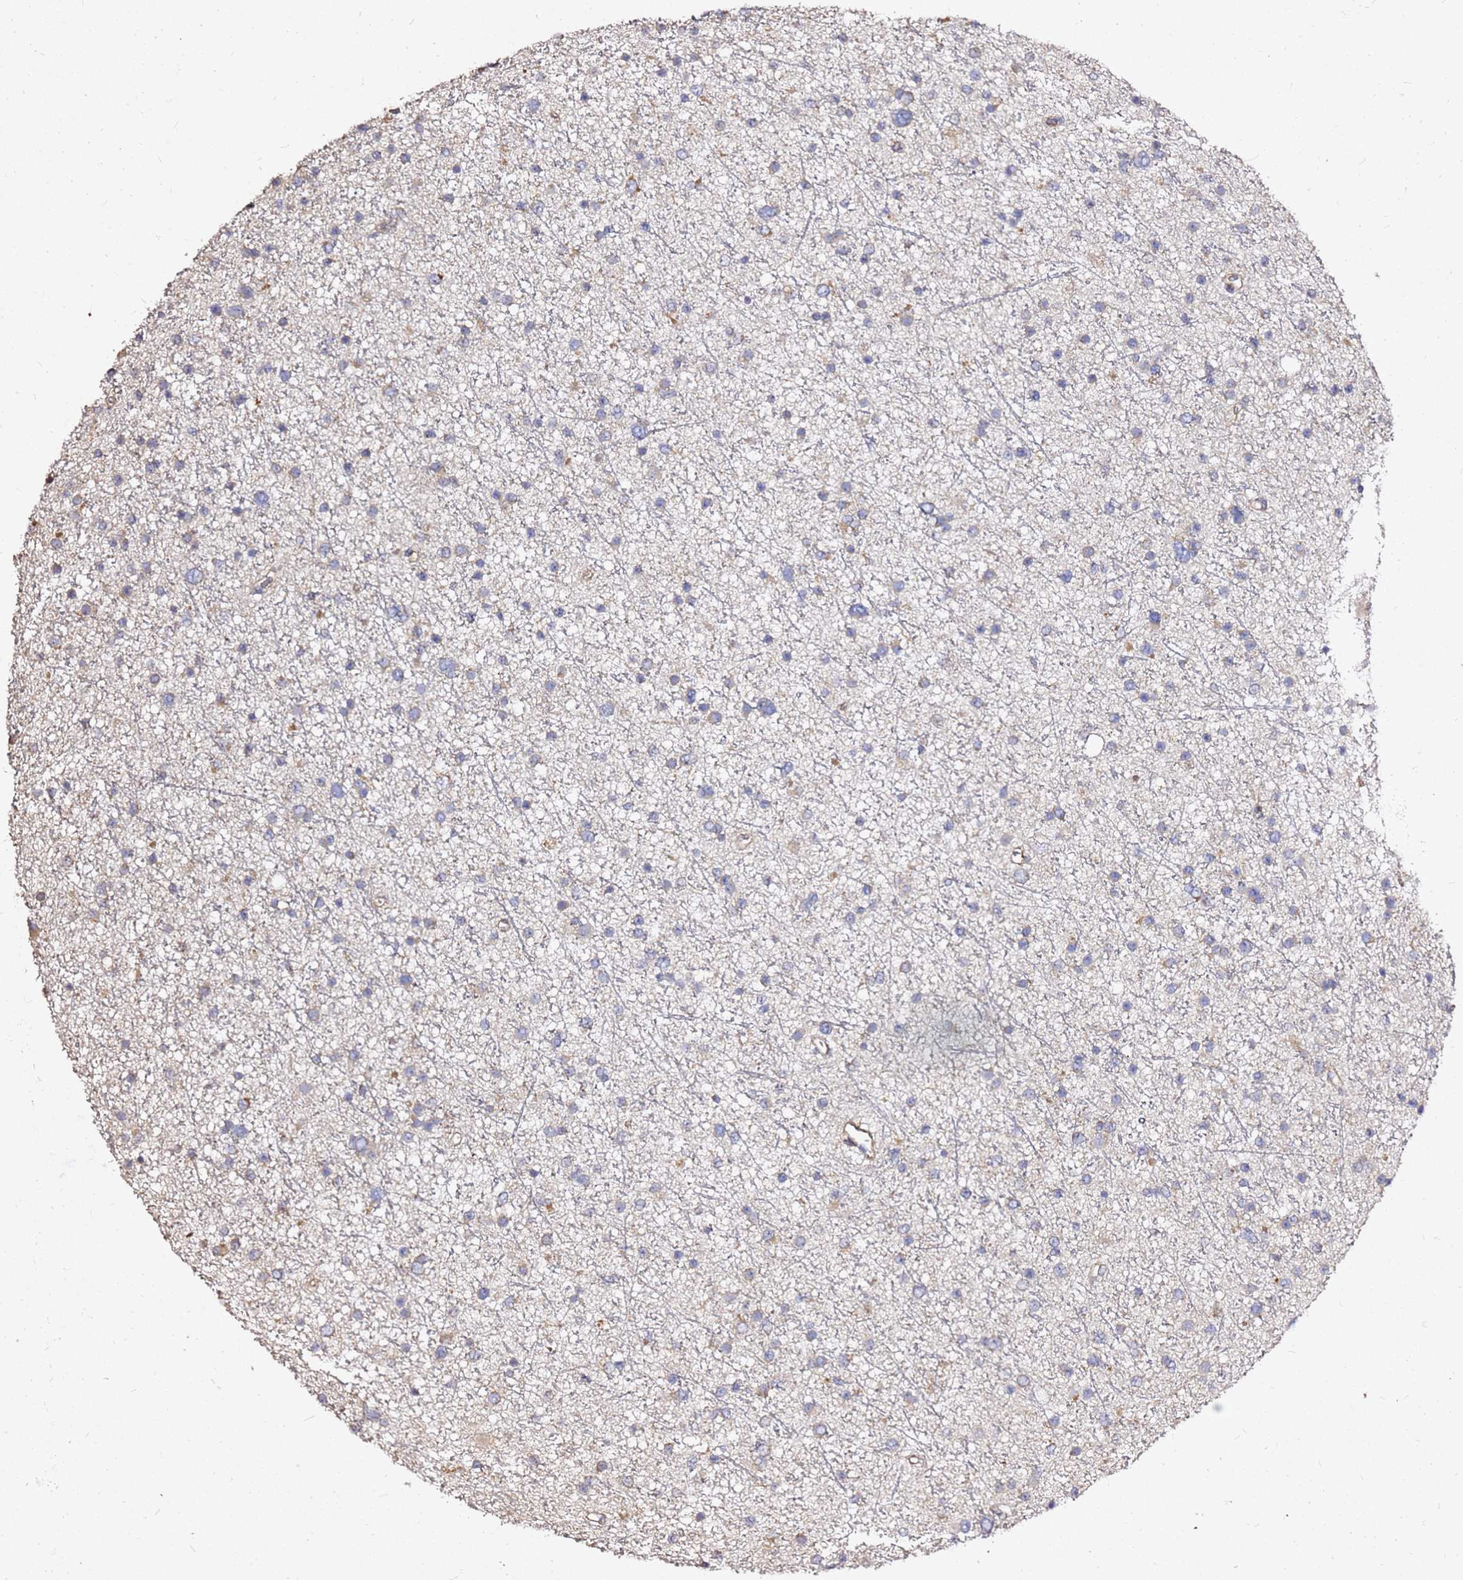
{"staining": {"intensity": "weak", "quantity": "25%-75%", "location": "cytoplasmic/membranous"}, "tissue": "glioma", "cell_type": "Tumor cells", "image_type": "cancer", "snomed": [{"axis": "morphology", "description": "Glioma, malignant, Low grade"}, {"axis": "topography", "description": "Cerebral cortex"}], "caption": "Tumor cells show low levels of weak cytoplasmic/membranous positivity in approximately 25%-75% of cells in malignant glioma (low-grade).", "gene": "EXD3", "patient": {"sex": "female", "age": 39}}